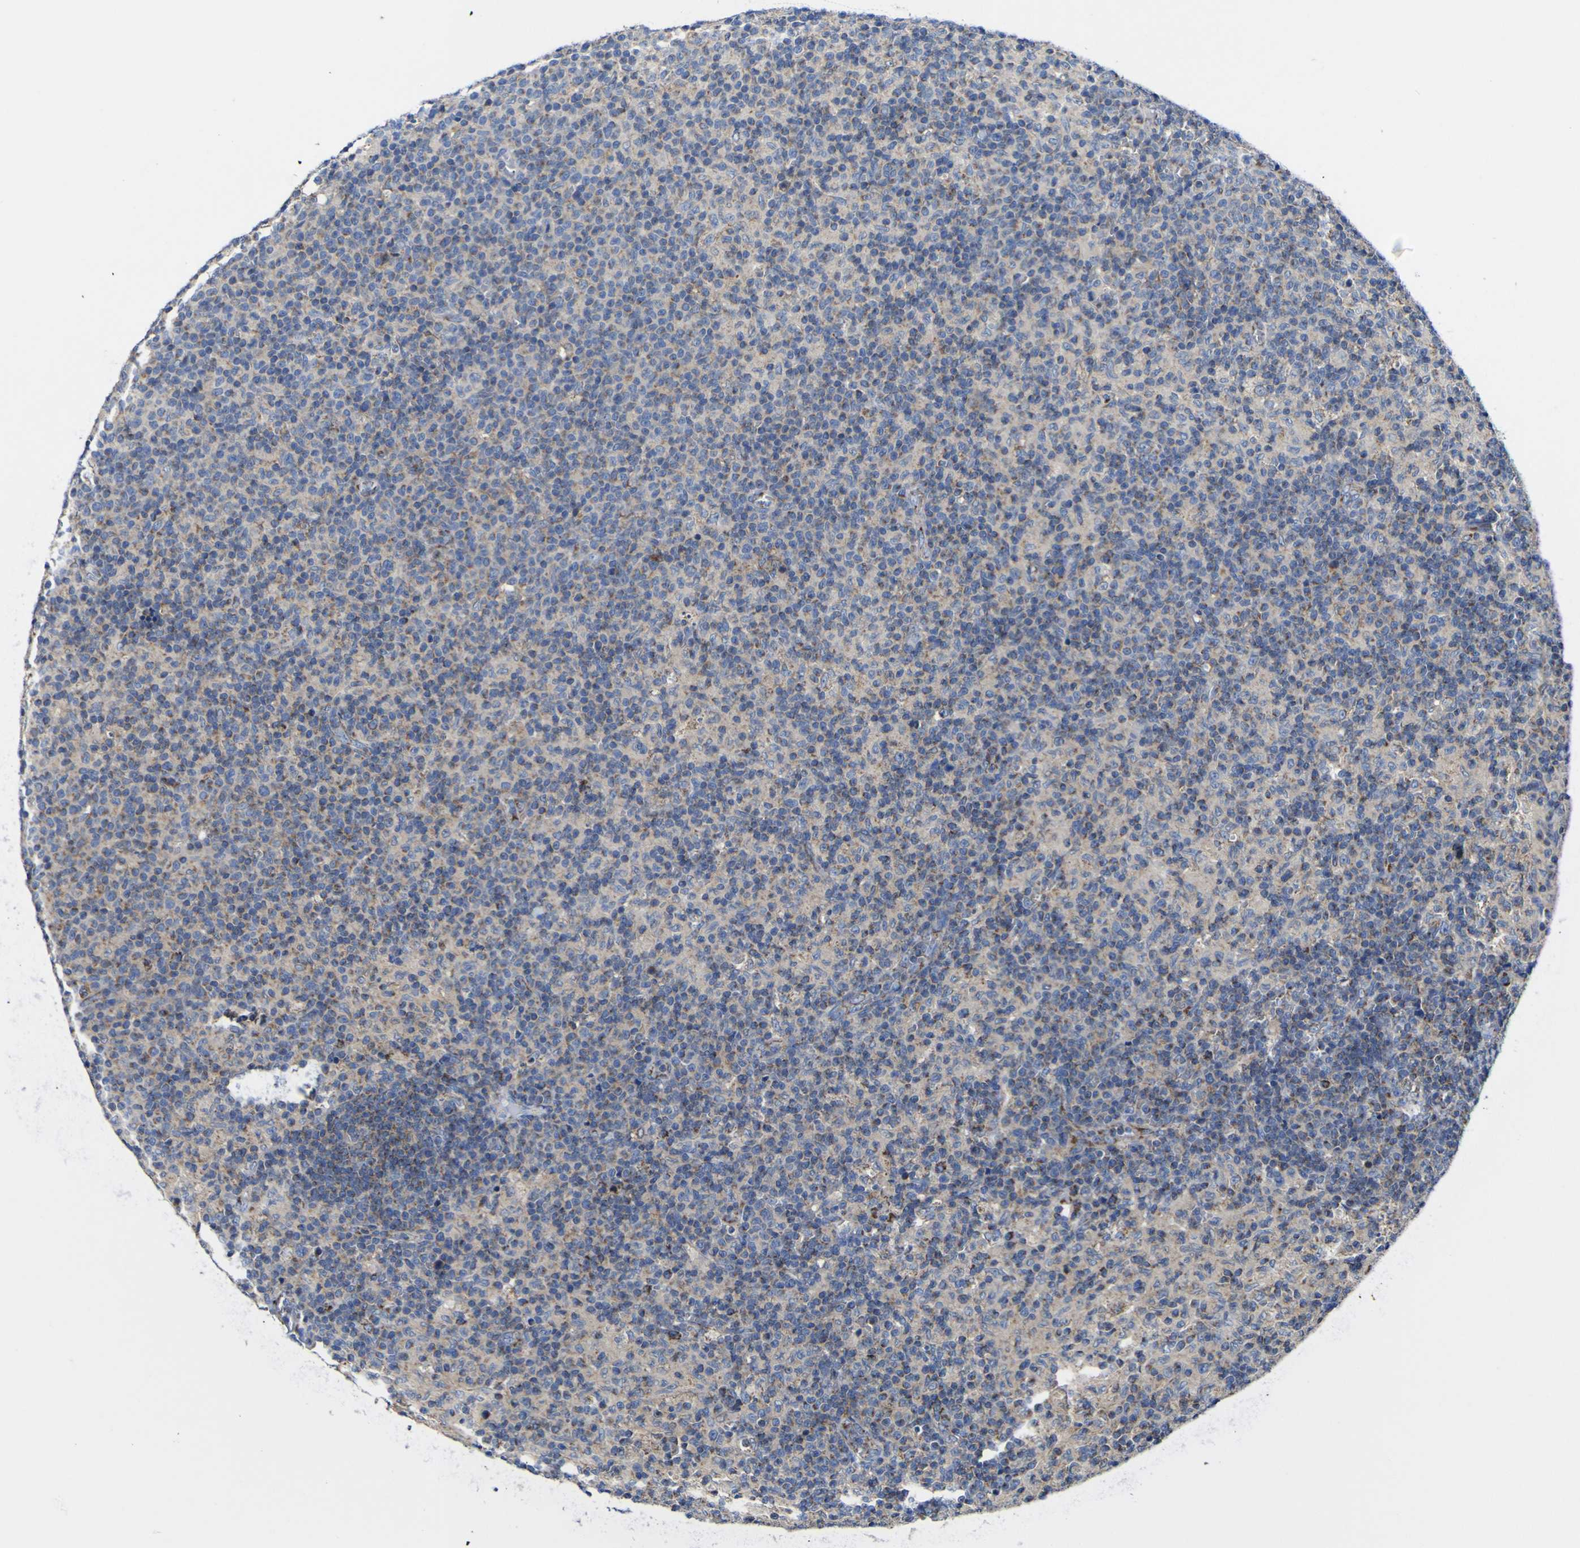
{"staining": {"intensity": "moderate", "quantity": ">75%", "location": "cytoplasmic/membranous"}, "tissue": "lymph node", "cell_type": "Germinal center cells", "image_type": "normal", "snomed": [{"axis": "morphology", "description": "Normal tissue, NOS"}, {"axis": "morphology", "description": "Inflammation, NOS"}, {"axis": "topography", "description": "Lymph node"}], "caption": "Protein analysis of normal lymph node shows moderate cytoplasmic/membranous expression in approximately >75% of germinal center cells. (brown staining indicates protein expression, while blue staining denotes nuclei).", "gene": "CCDC90B", "patient": {"sex": "male", "age": 55}}